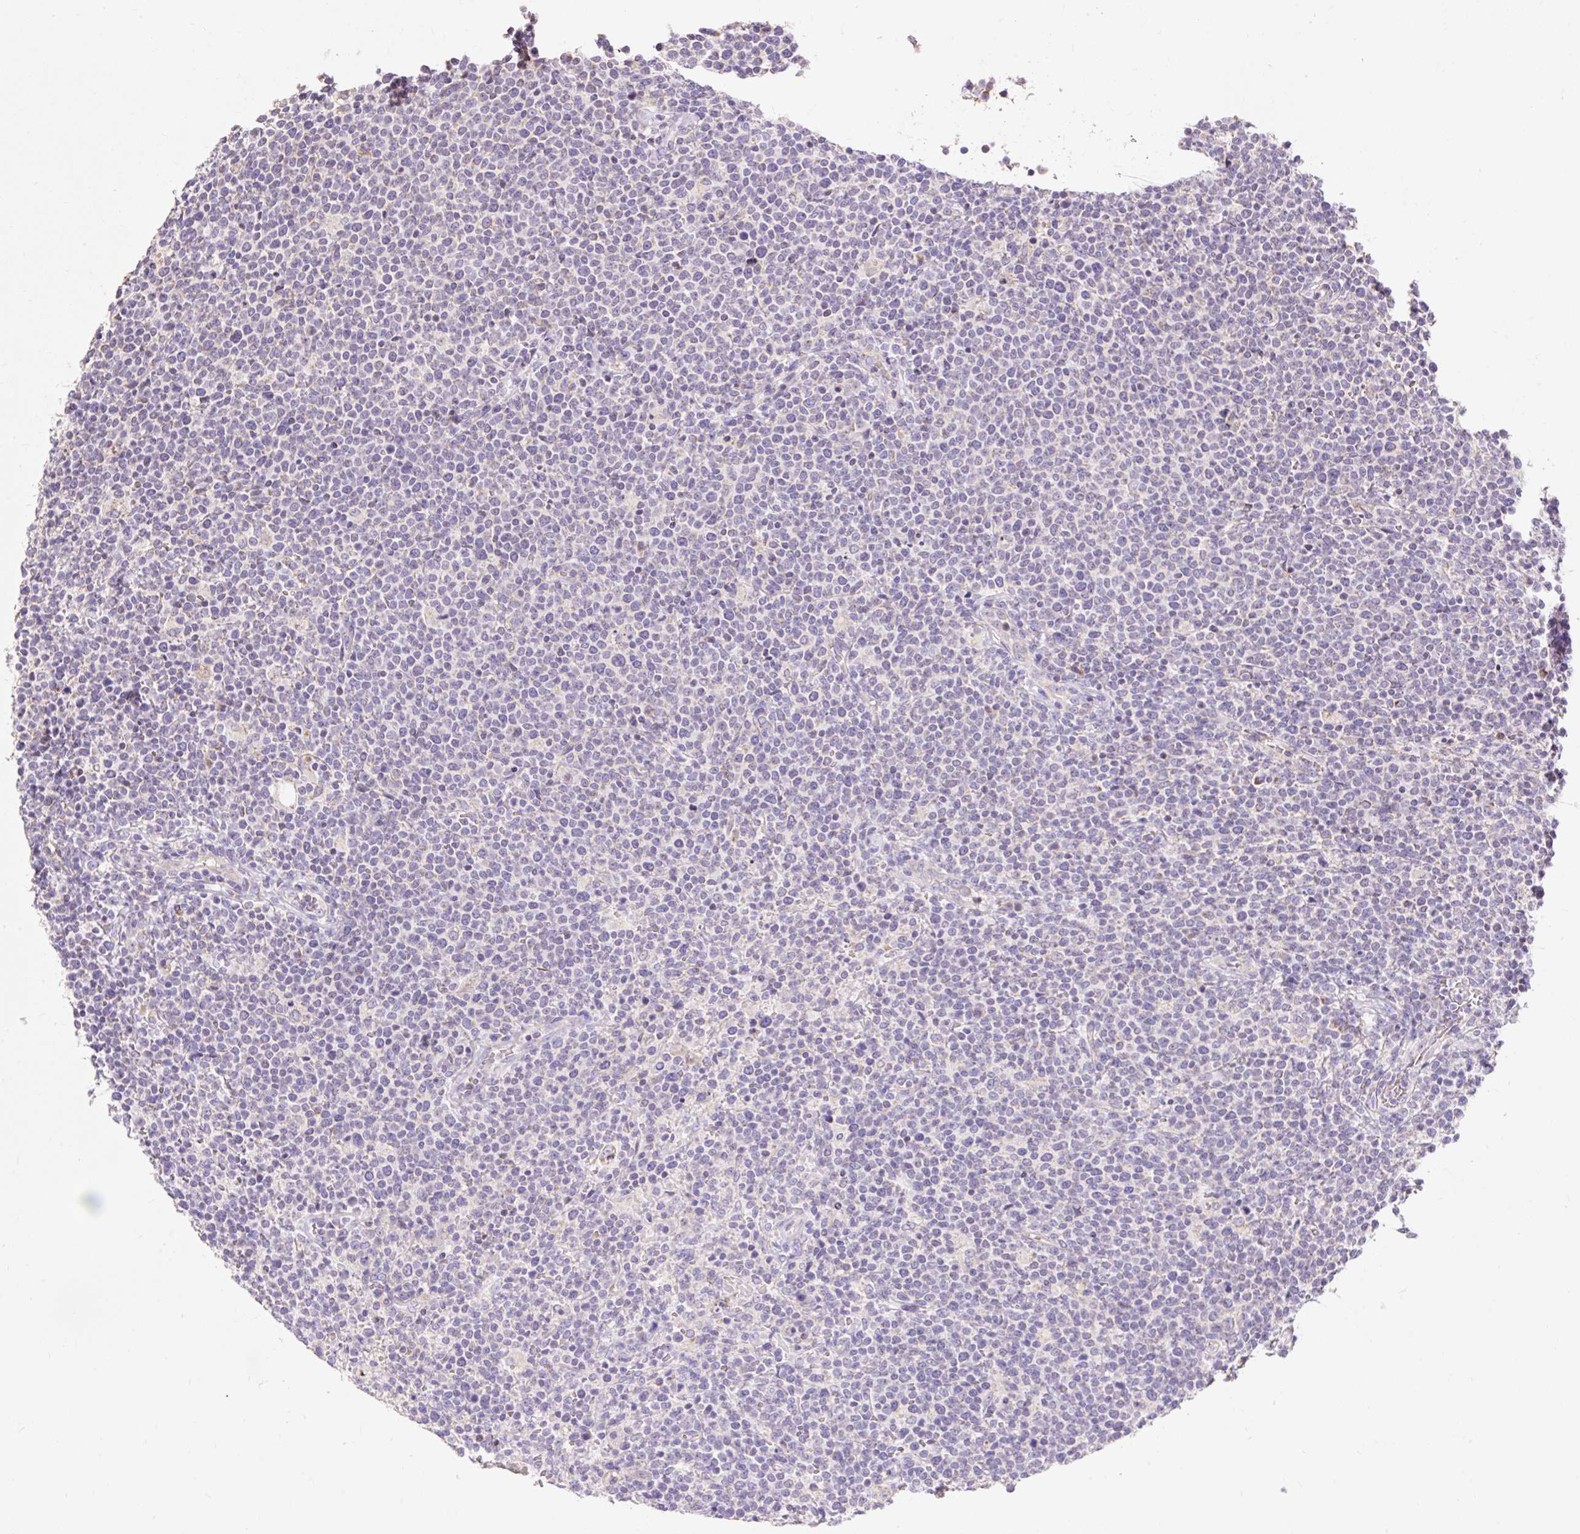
{"staining": {"intensity": "negative", "quantity": "none", "location": "none"}, "tissue": "lymphoma", "cell_type": "Tumor cells", "image_type": "cancer", "snomed": [{"axis": "morphology", "description": "Malignant lymphoma, non-Hodgkin's type, High grade"}, {"axis": "topography", "description": "Lymph node"}], "caption": "Tumor cells are negative for brown protein staining in high-grade malignant lymphoma, non-Hodgkin's type. (Stains: DAB immunohistochemistry with hematoxylin counter stain, Microscopy: brightfield microscopy at high magnification).", "gene": "PMAIP1", "patient": {"sex": "male", "age": 61}}